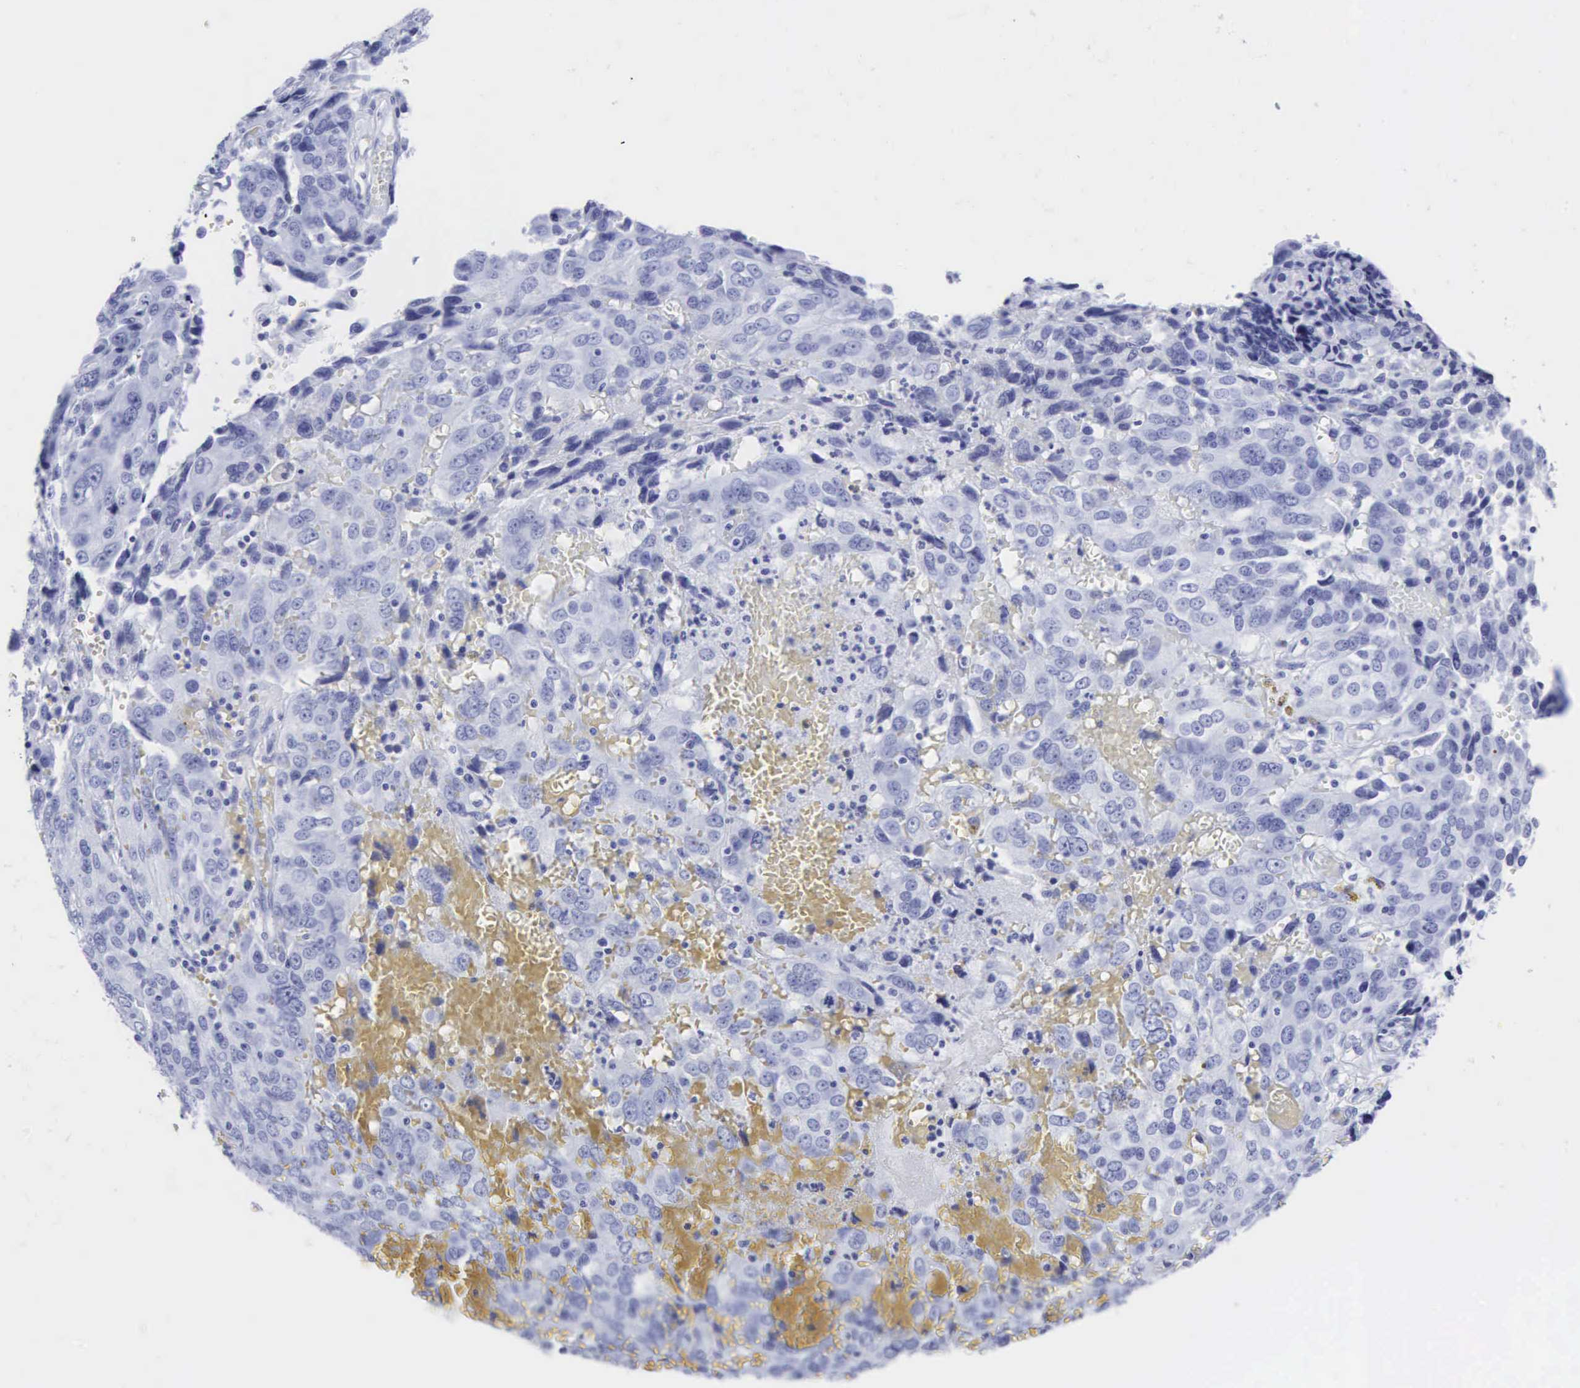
{"staining": {"intensity": "negative", "quantity": "none", "location": "none"}, "tissue": "ovarian cancer", "cell_type": "Tumor cells", "image_type": "cancer", "snomed": [{"axis": "morphology", "description": "Carcinoma, endometroid"}, {"axis": "topography", "description": "Ovary"}], "caption": "DAB (3,3'-diaminobenzidine) immunohistochemical staining of human ovarian endometroid carcinoma displays no significant positivity in tumor cells.", "gene": "CGB3", "patient": {"sex": "female", "age": 75}}